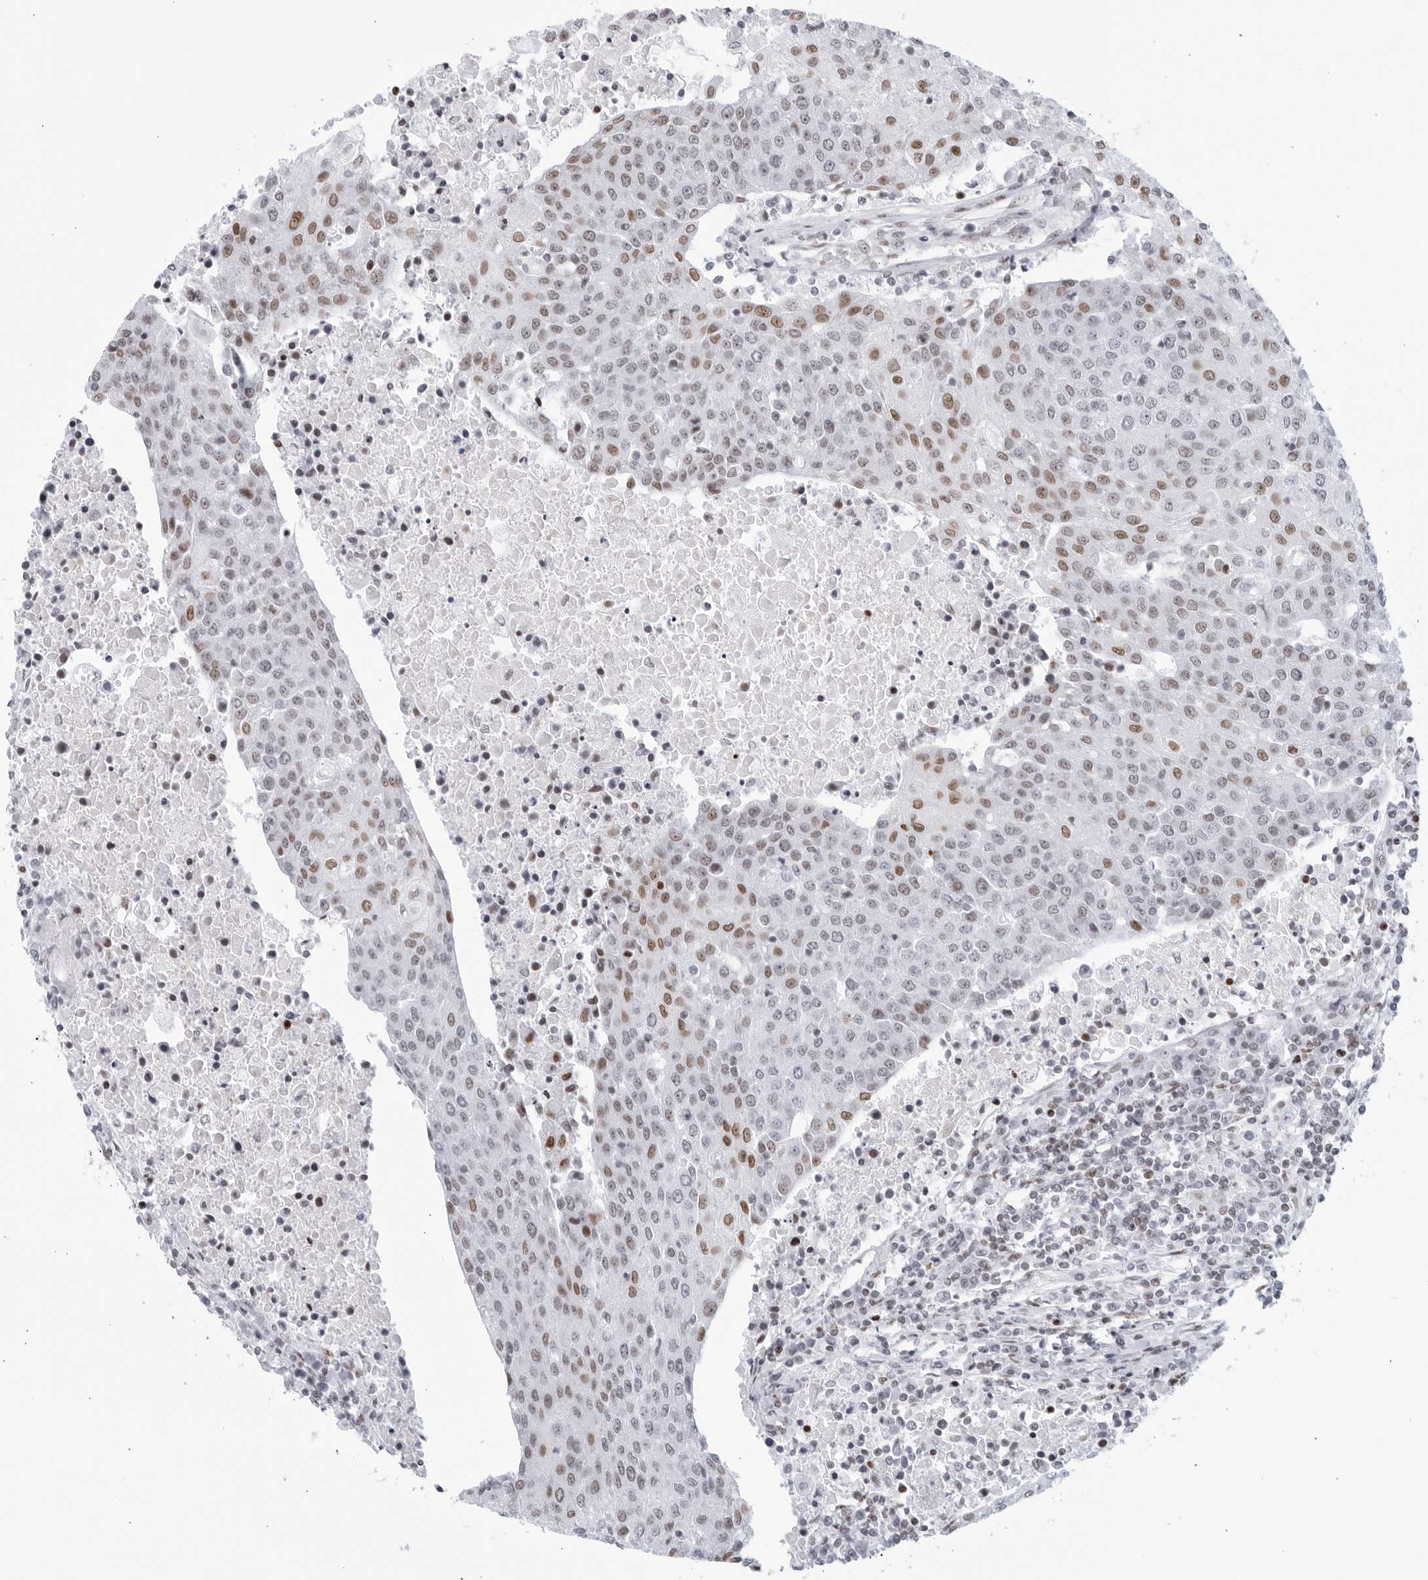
{"staining": {"intensity": "moderate", "quantity": "25%-75%", "location": "nuclear"}, "tissue": "urothelial cancer", "cell_type": "Tumor cells", "image_type": "cancer", "snomed": [{"axis": "morphology", "description": "Urothelial carcinoma, High grade"}, {"axis": "topography", "description": "Urinary bladder"}], "caption": "Immunohistochemistry micrograph of neoplastic tissue: human urothelial cancer stained using IHC shows medium levels of moderate protein expression localized specifically in the nuclear of tumor cells, appearing as a nuclear brown color.", "gene": "HP1BP3", "patient": {"sex": "female", "age": 85}}